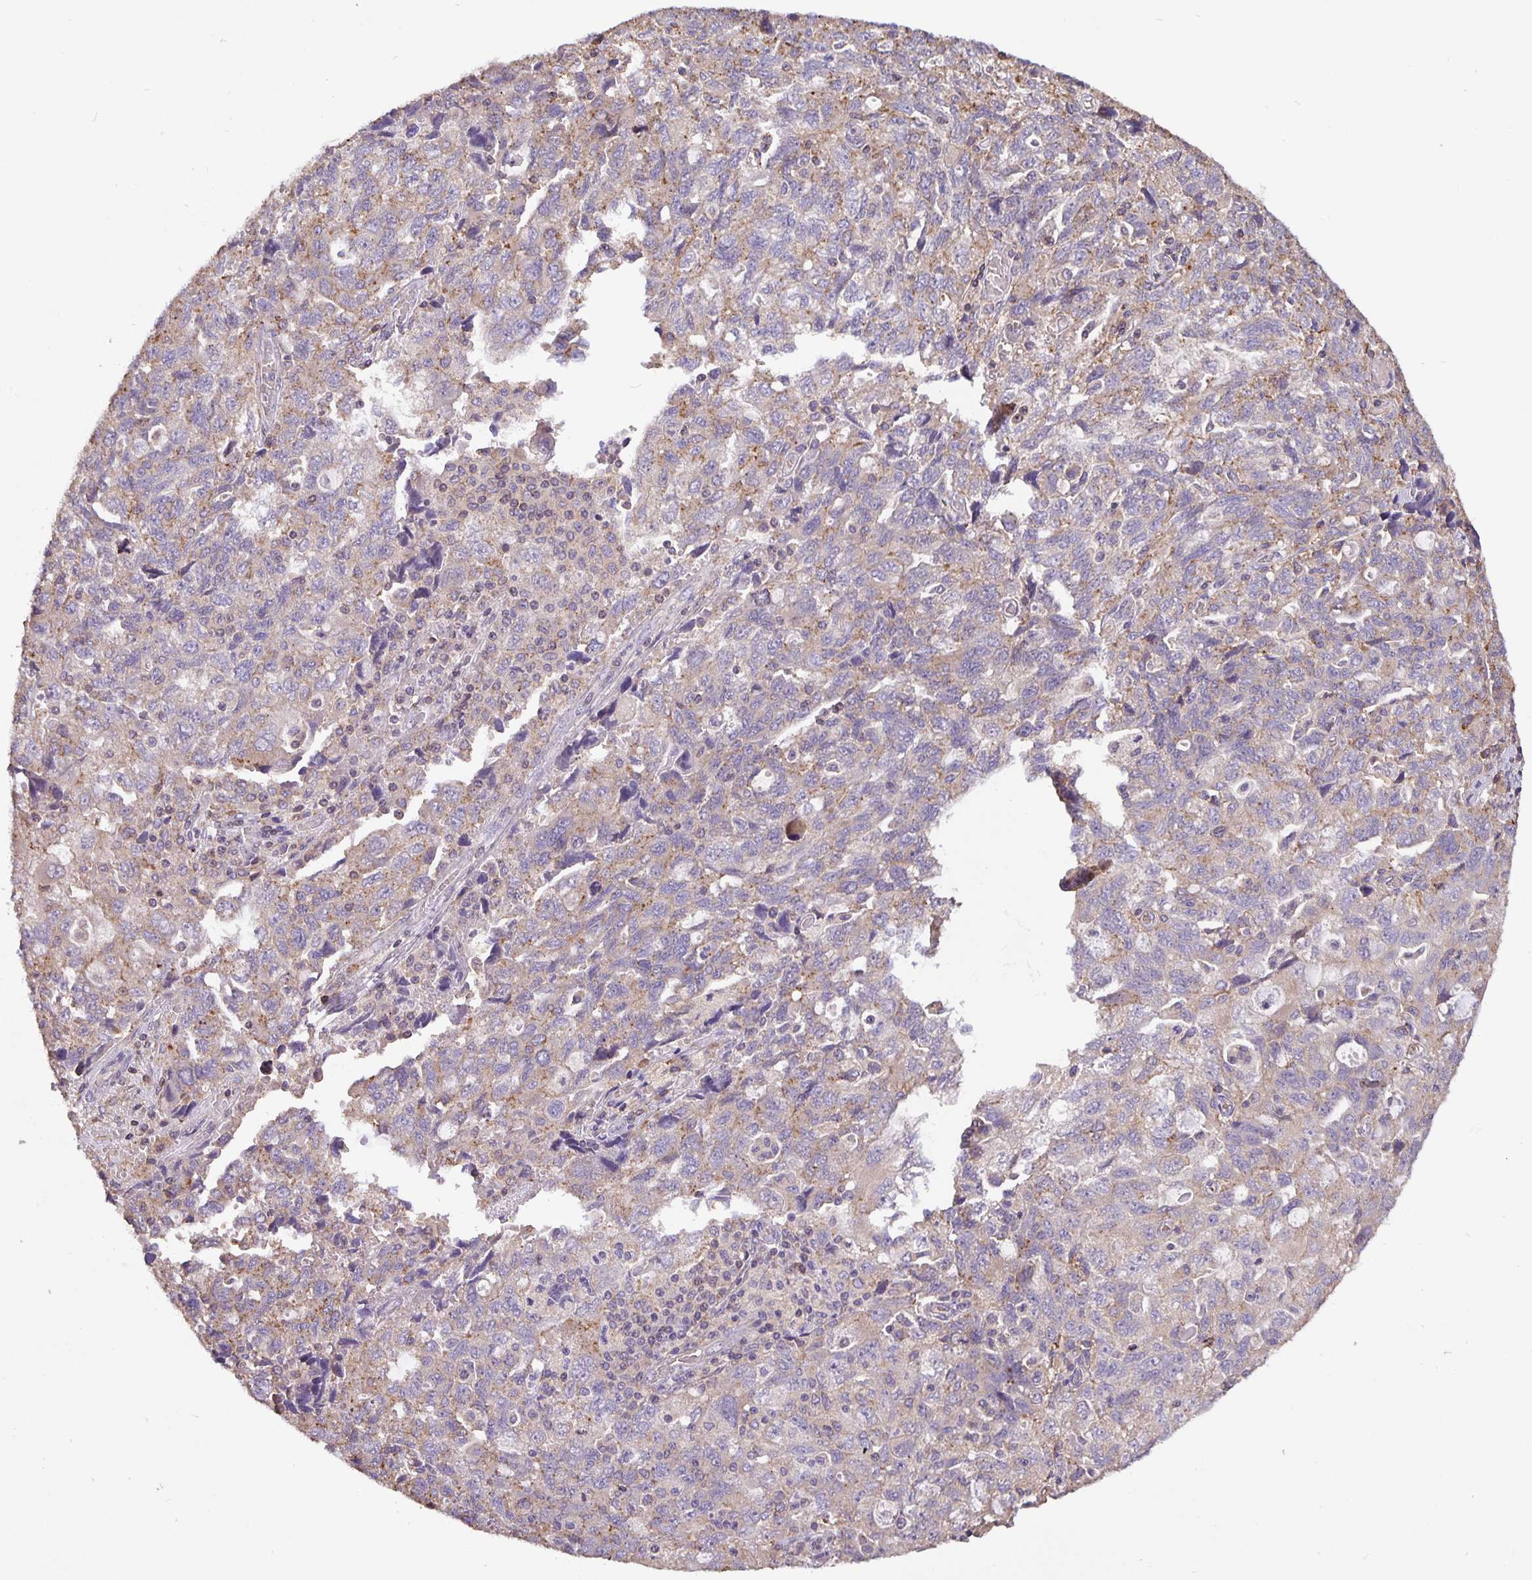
{"staining": {"intensity": "weak", "quantity": "25%-75%", "location": "cytoplasmic/membranous"}, "tissue": "ovarian cancer", "cell_type": "Tumor cells", "image_type": "cancer", "snomed": [{"axis": "morphology", "description": "Carcinoma, NOS"}, {"axis": "morphology", "description": "Cystadenocarcinoma, serous, NOS"}, {"axis": "topography", "description": "Ovary"}], "caption": "A brown stain shows weak cytoplasmic/membranous staining of a protein in human ovarian cancer (carcinoma) tumor cells.", "gene": "TMEM71", "patient": {"sex": "female", "age": 69}}